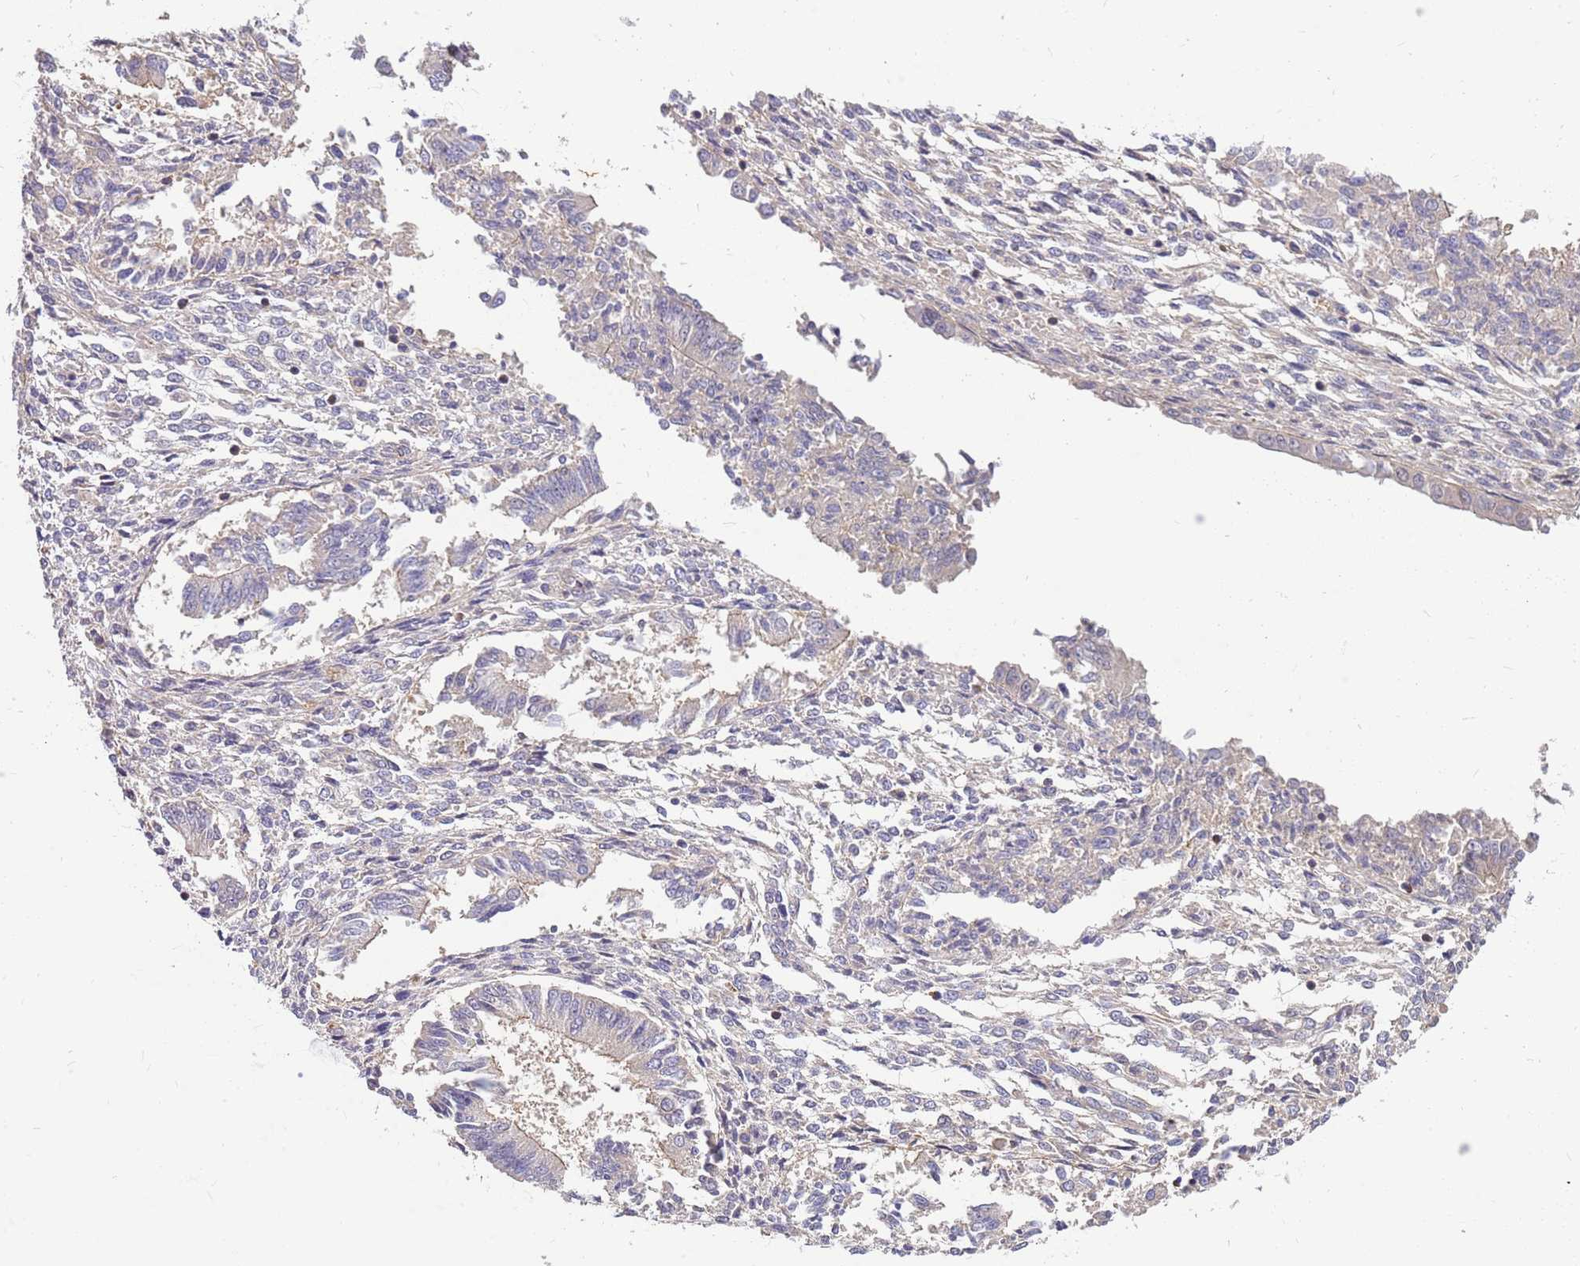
{"staining": {"intensity": "negative", "quantity": "none", "location": "none"}, "tissue": "endometrium", "cell_type": "Cells in endometrial stroma", "image_type": "normal", "snomed": [{"axis": "morphology", "description": "Normal tissue, NOS"}, {"axis": "topography", "description": "Uterus"}, {"axis": "topography", "description": "Endometrium"}], "caption": "Cells in endometrial stroma are negative for protein expression in normal human endometrium. (Immunohistochemistry, brightfield microscopy, high magnification).", "gene": "MVD", "patient": {"sex": "female", "age": 48}}